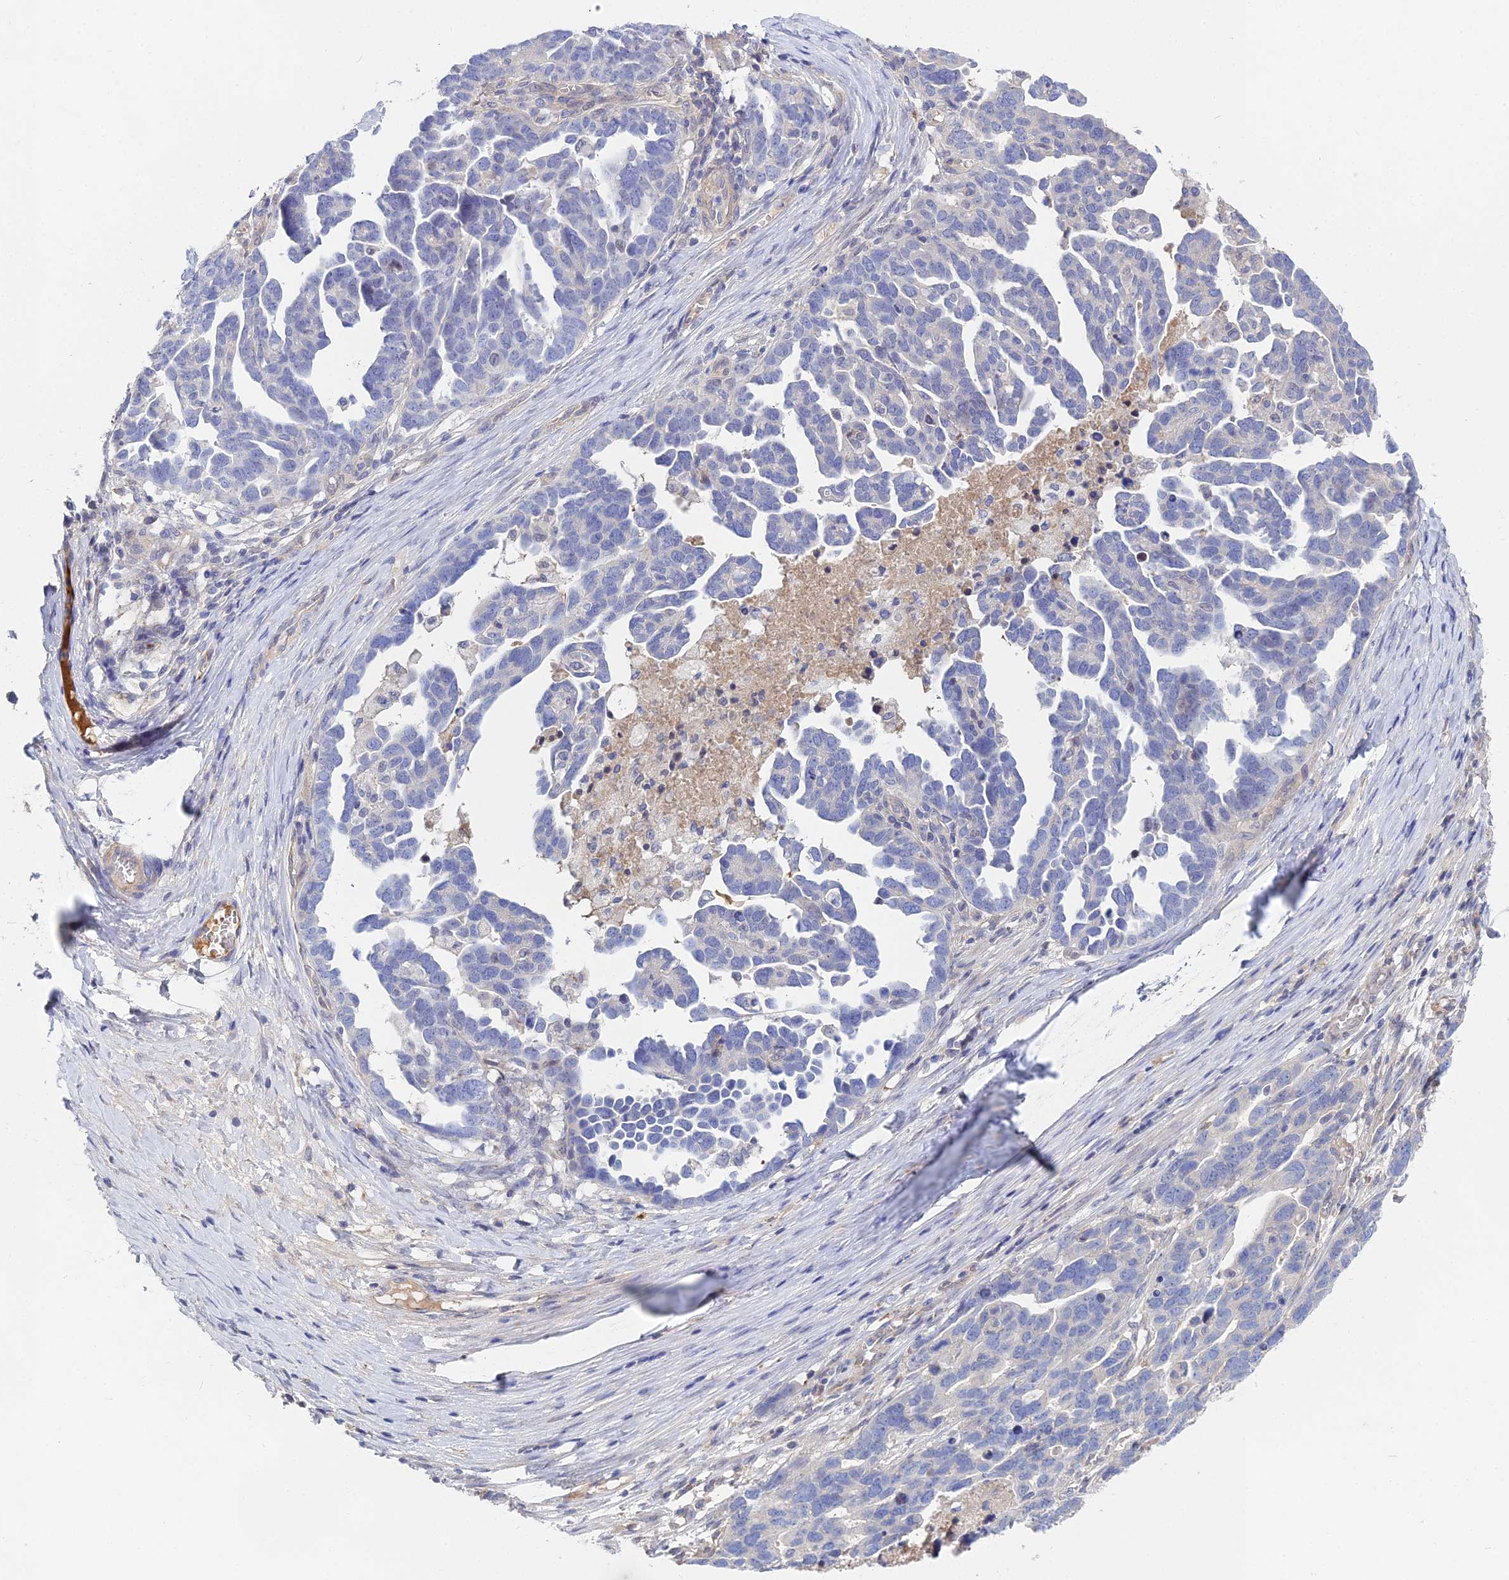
{"staining": {"intensity": "negative", "quantity": "none", "location": "none"}, "tissue": "ovarian cancer", "cell_type": "Tumor cells", "image_type": "cancer", "snomed": [{"axis": "morphology", "description": "Cystadenocarcinoma, serous, NOS"}, {"axis": "topography", "description": "Ovary"}], "caption": "IHC micrograph of neoplastic tissue: human ovarian cancer (serous cystadenocarcinoma) stained with DAB exhibits no significant protein positivity in tumor cells.", "gene": "DNAH14", "patient": {"sex": "female", "age": 54}}